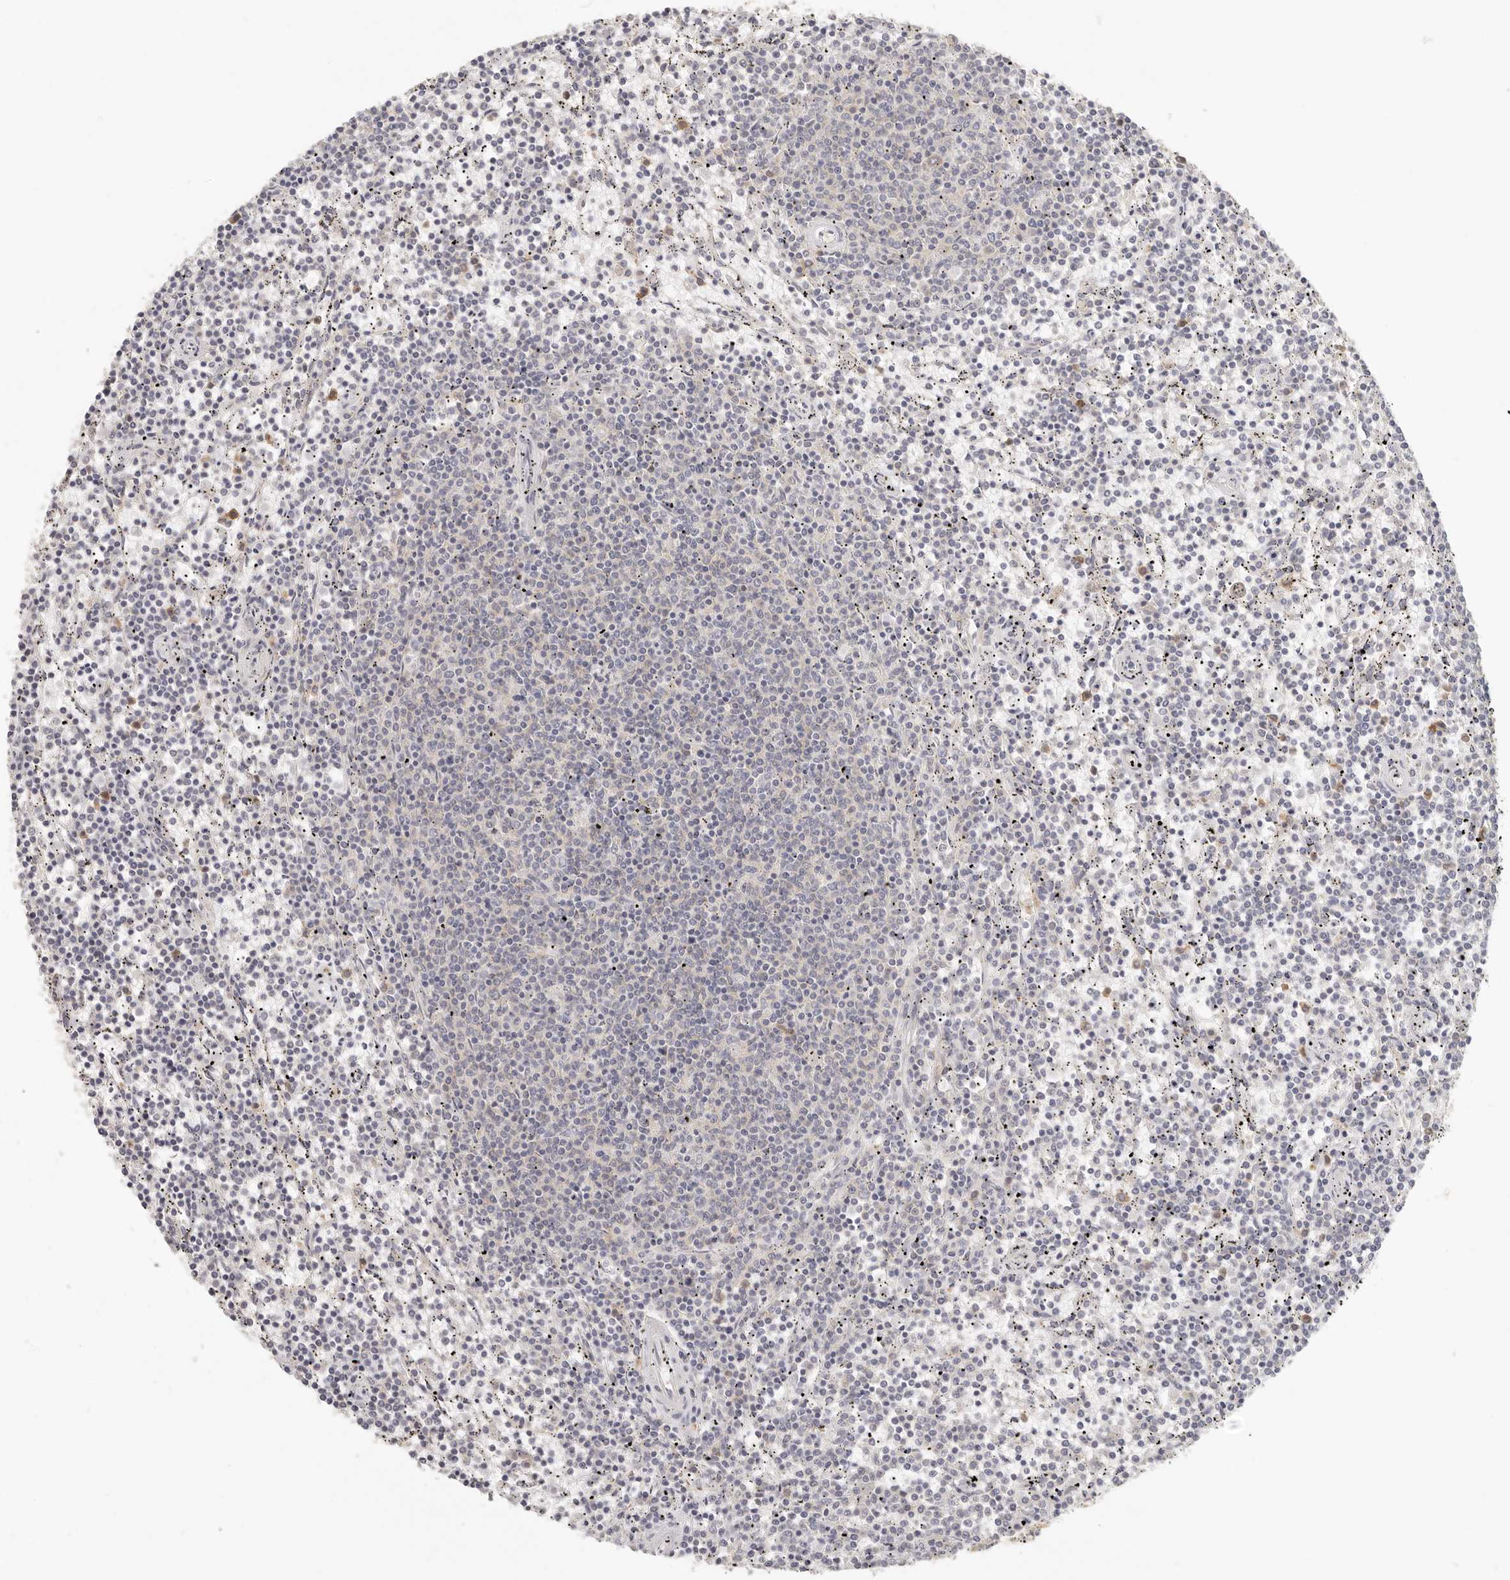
{"staining": {"intensity": "negative", "quantity": "none", "location": "none"}, "tissue": "lymphoma", "cell_type": "Tumor cells", "image_type": "cancer", "snomed": [{"axis": "morphology", "description": "Malignant lymphoma, non-Hodgkin's type, Low grade"}, {"axis": "topography", "description": "Spleen"}], "caption": "A high-resolution image shows IHC staining of malignant lymphoma, non-Hodgkin's type (low-grade), which demonstrates no significant positivity in tumor cells. (DAB (3,3'-diaminobenzidine) immunohistochemistry (IHC) with hematoxylin counter stain).", "gene": "ANXA9", "patient": {"sex": "female", "age": 50}}